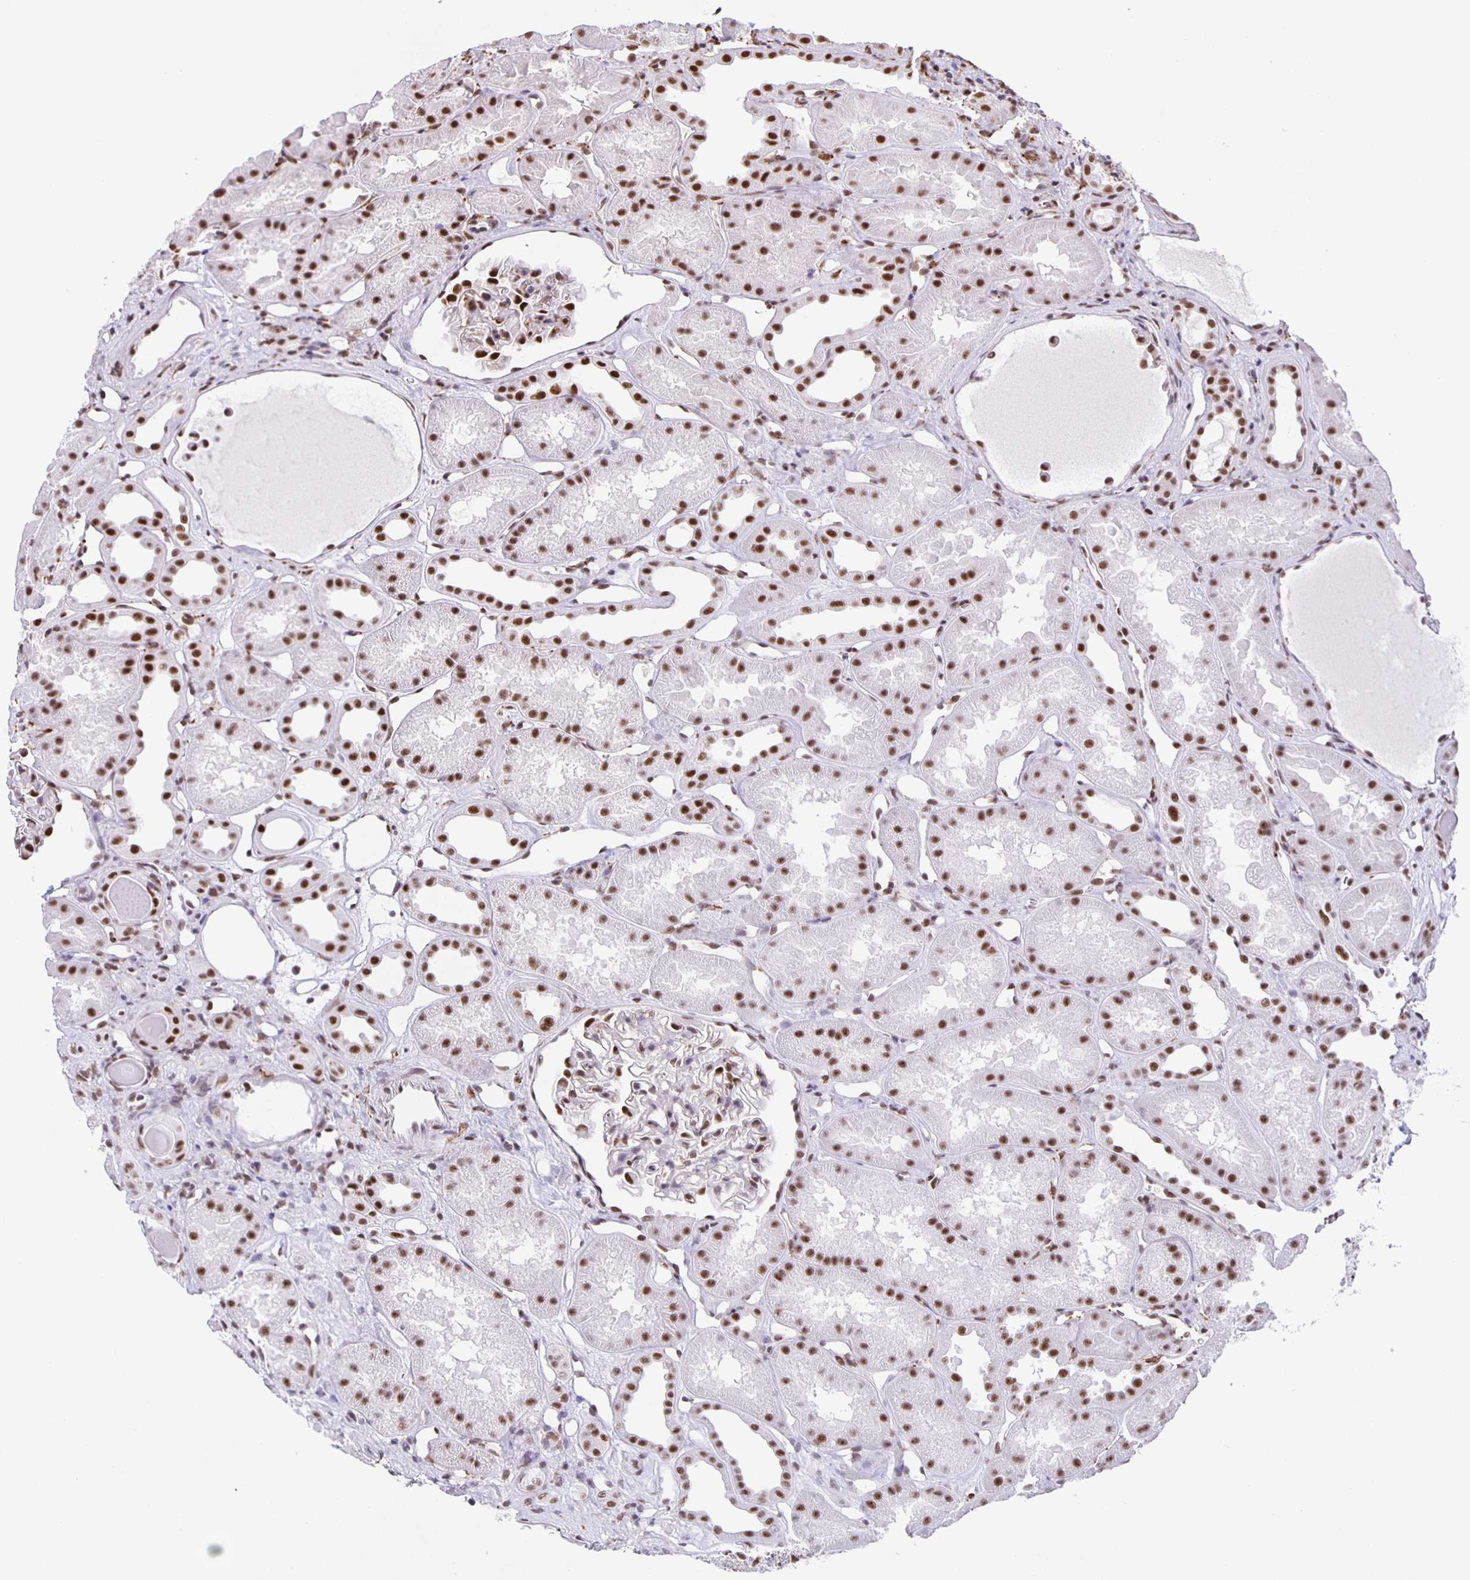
{"staining": {"intensity": "moderate", "quantity": ">75%", "location": "nuclear"}, "tissue": "kidney", "cell_type": "Cells in glomeruli", "image_type": "normal", "snomed": [{"axis": "morphology", "description": "Normal tissue, NOS"}, {"axis": "topography", "description": "Kidney"}], "caption": "Protein expression analysis of unremarkable kidney demonstrates moderate nuclear staining in about >75% of cells in glomeruli.", "gene": "ZRANB2", "patient": {"sex": "male", "age": 61}}